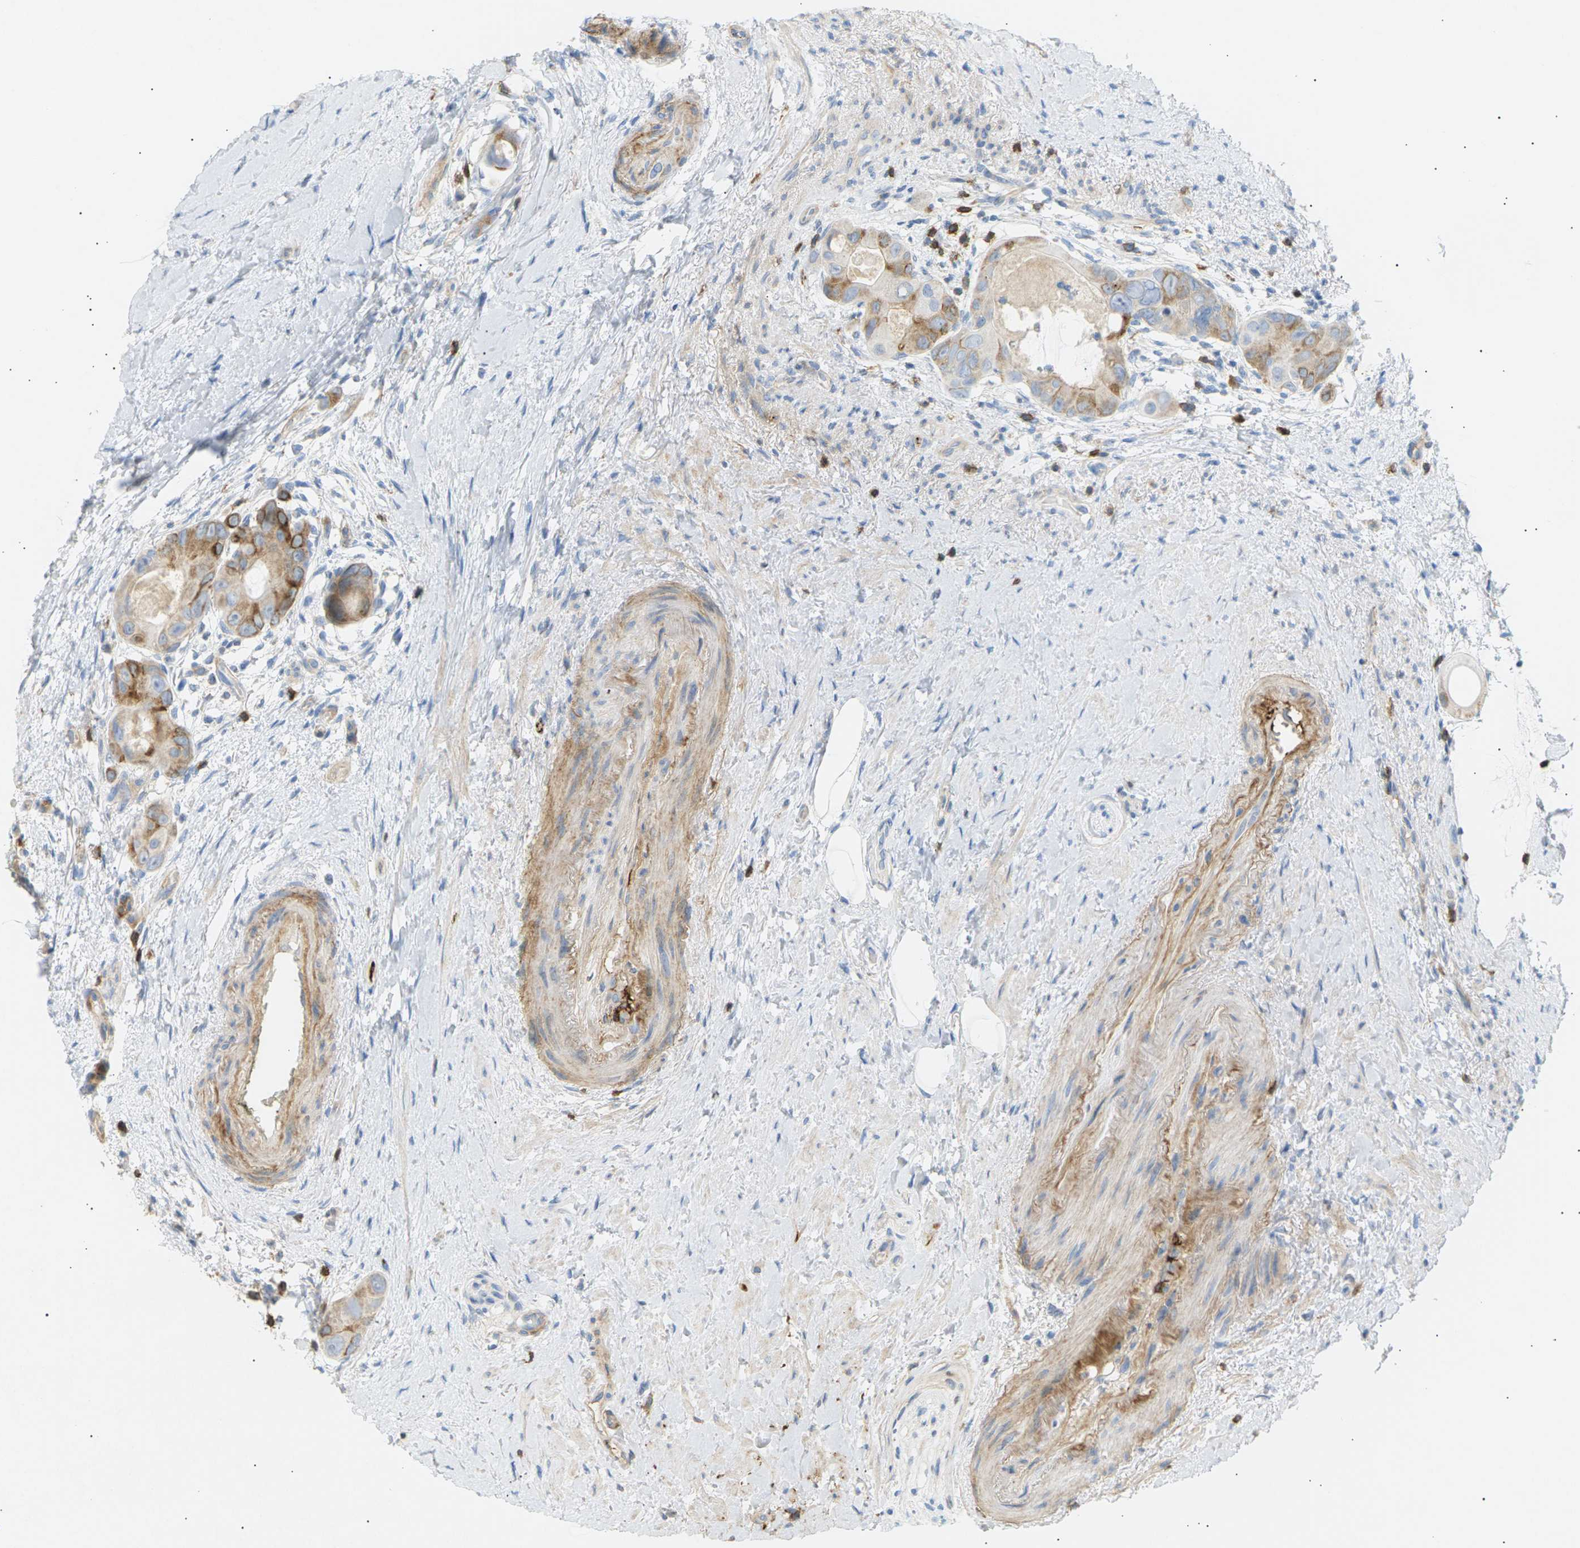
{"staining": {"intensity": "moderate", "quantity": "25%-75%", "location": "cytoplasmic/membranous"}, "tissue": "colorectal cancer", "cell_type": "Tumor cells", "image_type": "cancer", "snomed": [{"axis": "morphology", "description": "Adenocarcinoma, NOS"}, {"axis": "topography", "description": "Rectum"}], "caption": "An image showing moderate cytoplasmic/membranous positivity in approximately 25%-75% of tumor cells in colorectal cancer, as visualized by brown immunohistochemical staining.", "gene": "LIME1", "patient": {"sex": "male", "age": 51}}